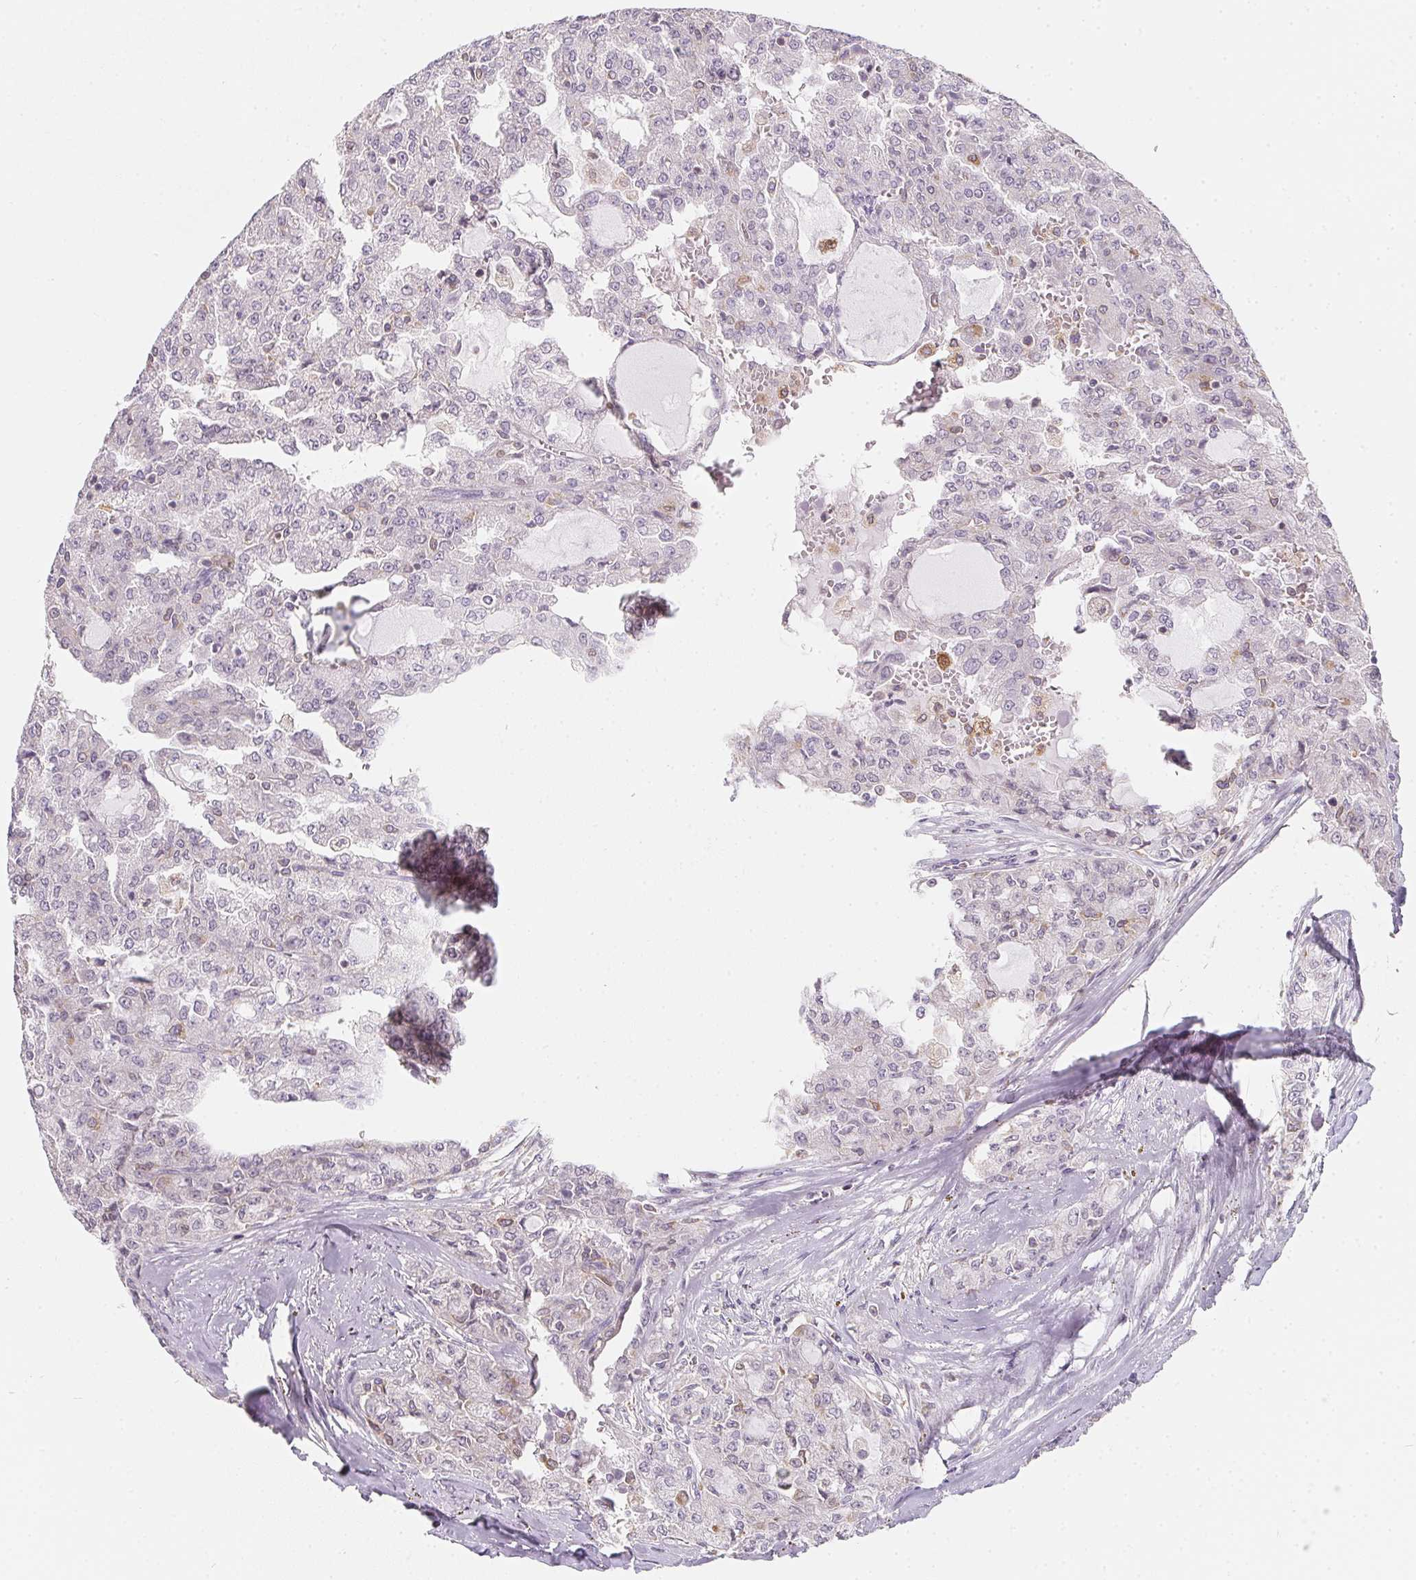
{"staining": {"intensity": "negative", "quantity": "none", "location": "none"}, "tissue": "head and neck cancer", "cell_type": "Tumor cells", "image_type": "cancer", "snomed": [{"axis": "morphology", "description": "Adenocarcinoma, NOS"}, {"axis": "topography", "description": "Head-Neck"}], "caption": "High power microscopy histopathology image of an IHC histopathology image of adenocarcinoma (head and neck), revealing no significant staining in tumor cells.", "gene": "SOAT1", "patient": {"sex": "male", "age": 64}}